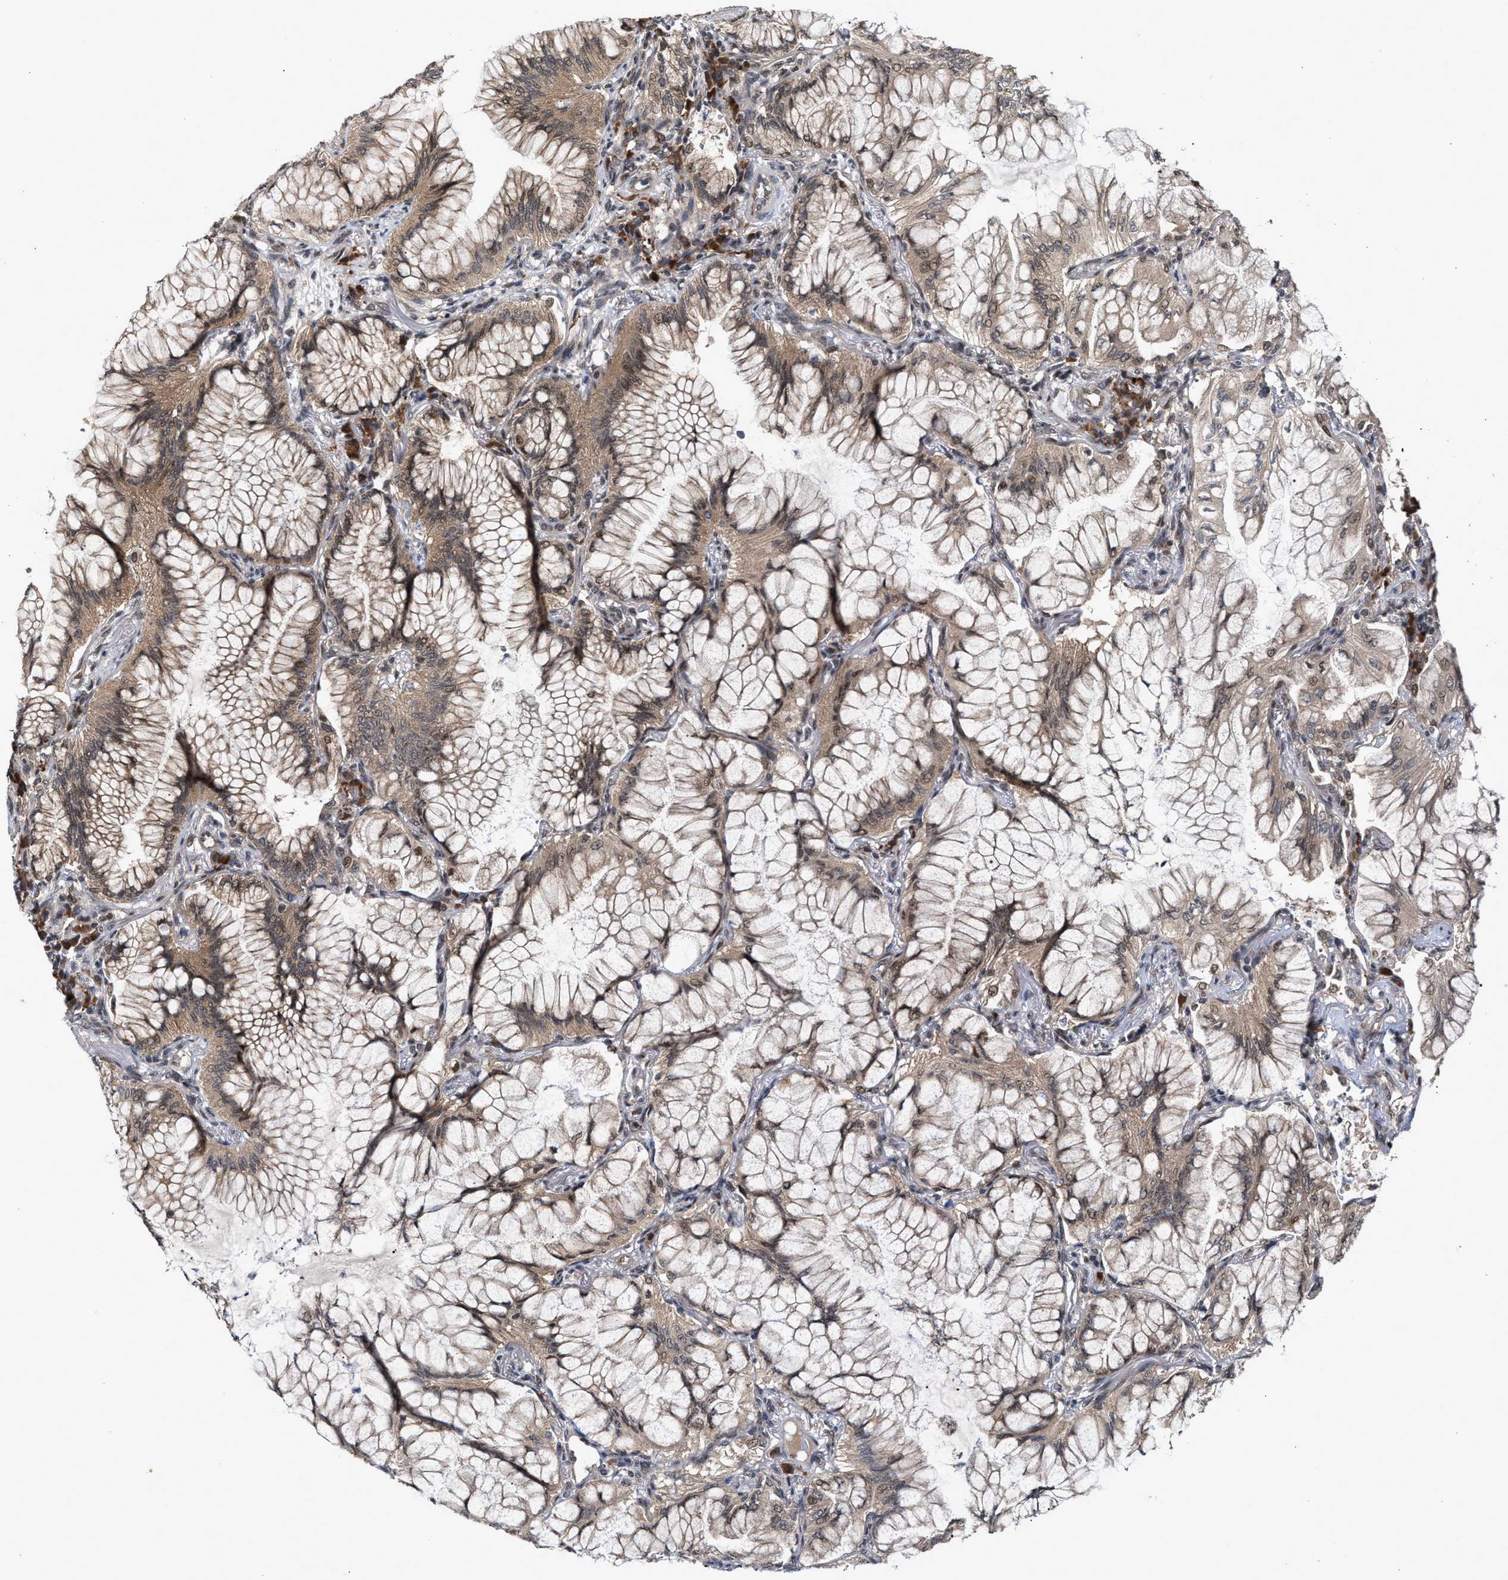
{"staining": {"intensity": "moderate", "quantity": ">75%", "location": "cytoplasmic/membranous"}, "tissue": "lung cancer", "cell_type": "Tumor cells", "image_type": "cancer", "snomed": [{"axis": "morphology", "description": "Adenocarcinoma, NOS"}, {"axis": "topography", "description": "Lung"}], "caption": "IHC of human lung adenocarcinoma shows medium levels of moderate cytoplasmic/membranous staining in about >75% of tumor cells.", "gene": "MKNK2", "patient": {"sex": "female", "age": 70}}